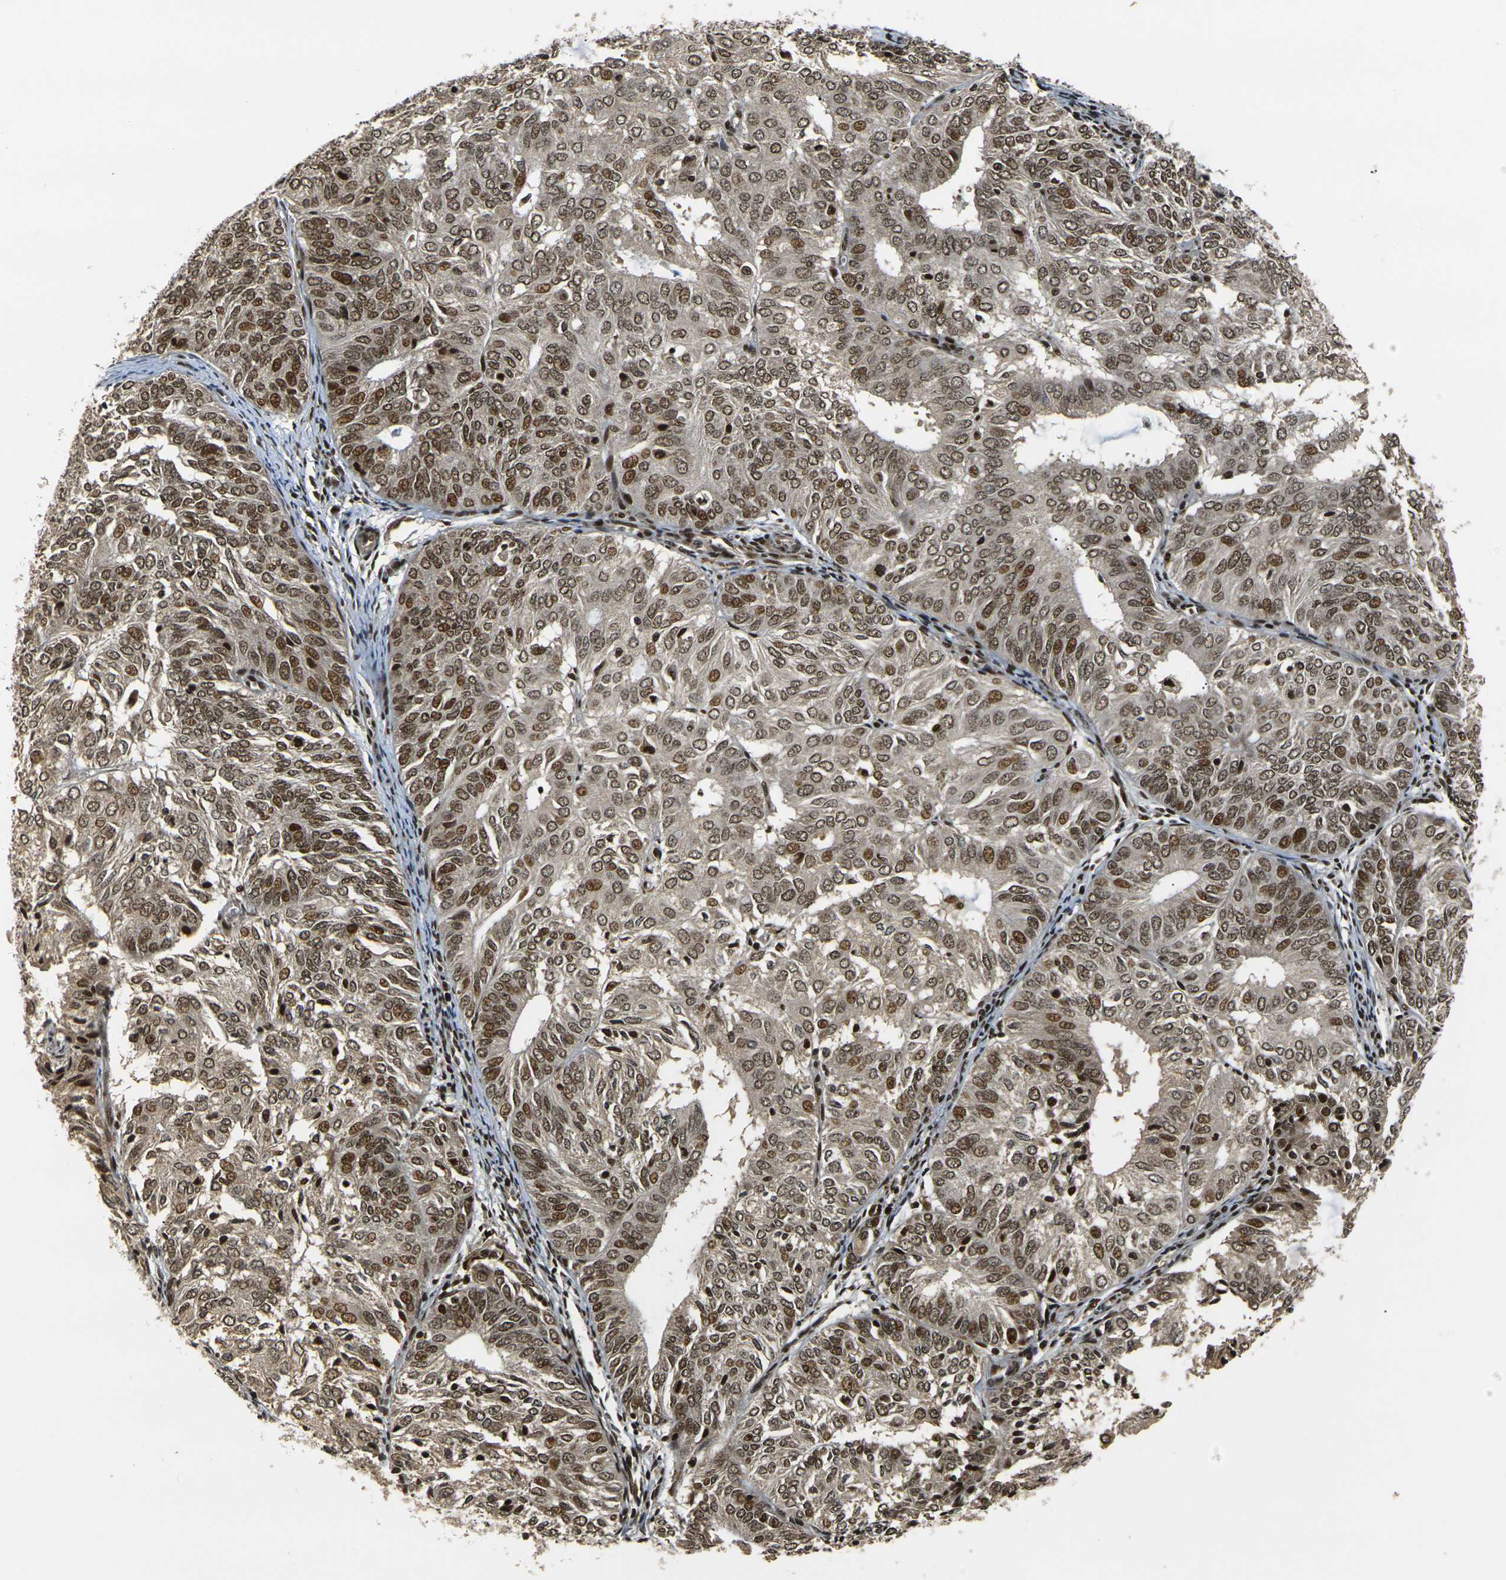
{"staining": {"intensity": "moderate", "quantity": ">75%", "location": "cytoplasmic/membranous,nuclear"}, "tissue": "endometrial cancer", "cell_type": "Tumor cells", "image_type": "cancer", "snomed": [{"axis": "morphology", "description": "Adenocarcinoma, NOS"}, {"axis": "topography", "description": "Uterus"}], "caption": "IHC image of neoplastic tissue: human adenocarcinoma (endometrial) stained using immunohistochemistry (IHC) displays medium levels of moderate protein expression localized specifically in the cytoplasmic/membranous and nuclear of tumor cells, appearing as a cytoplasmic/membranous and nuclear brown color.", "gene": "ACTL6A", "patient": {"sex": "female", "age": 60}}